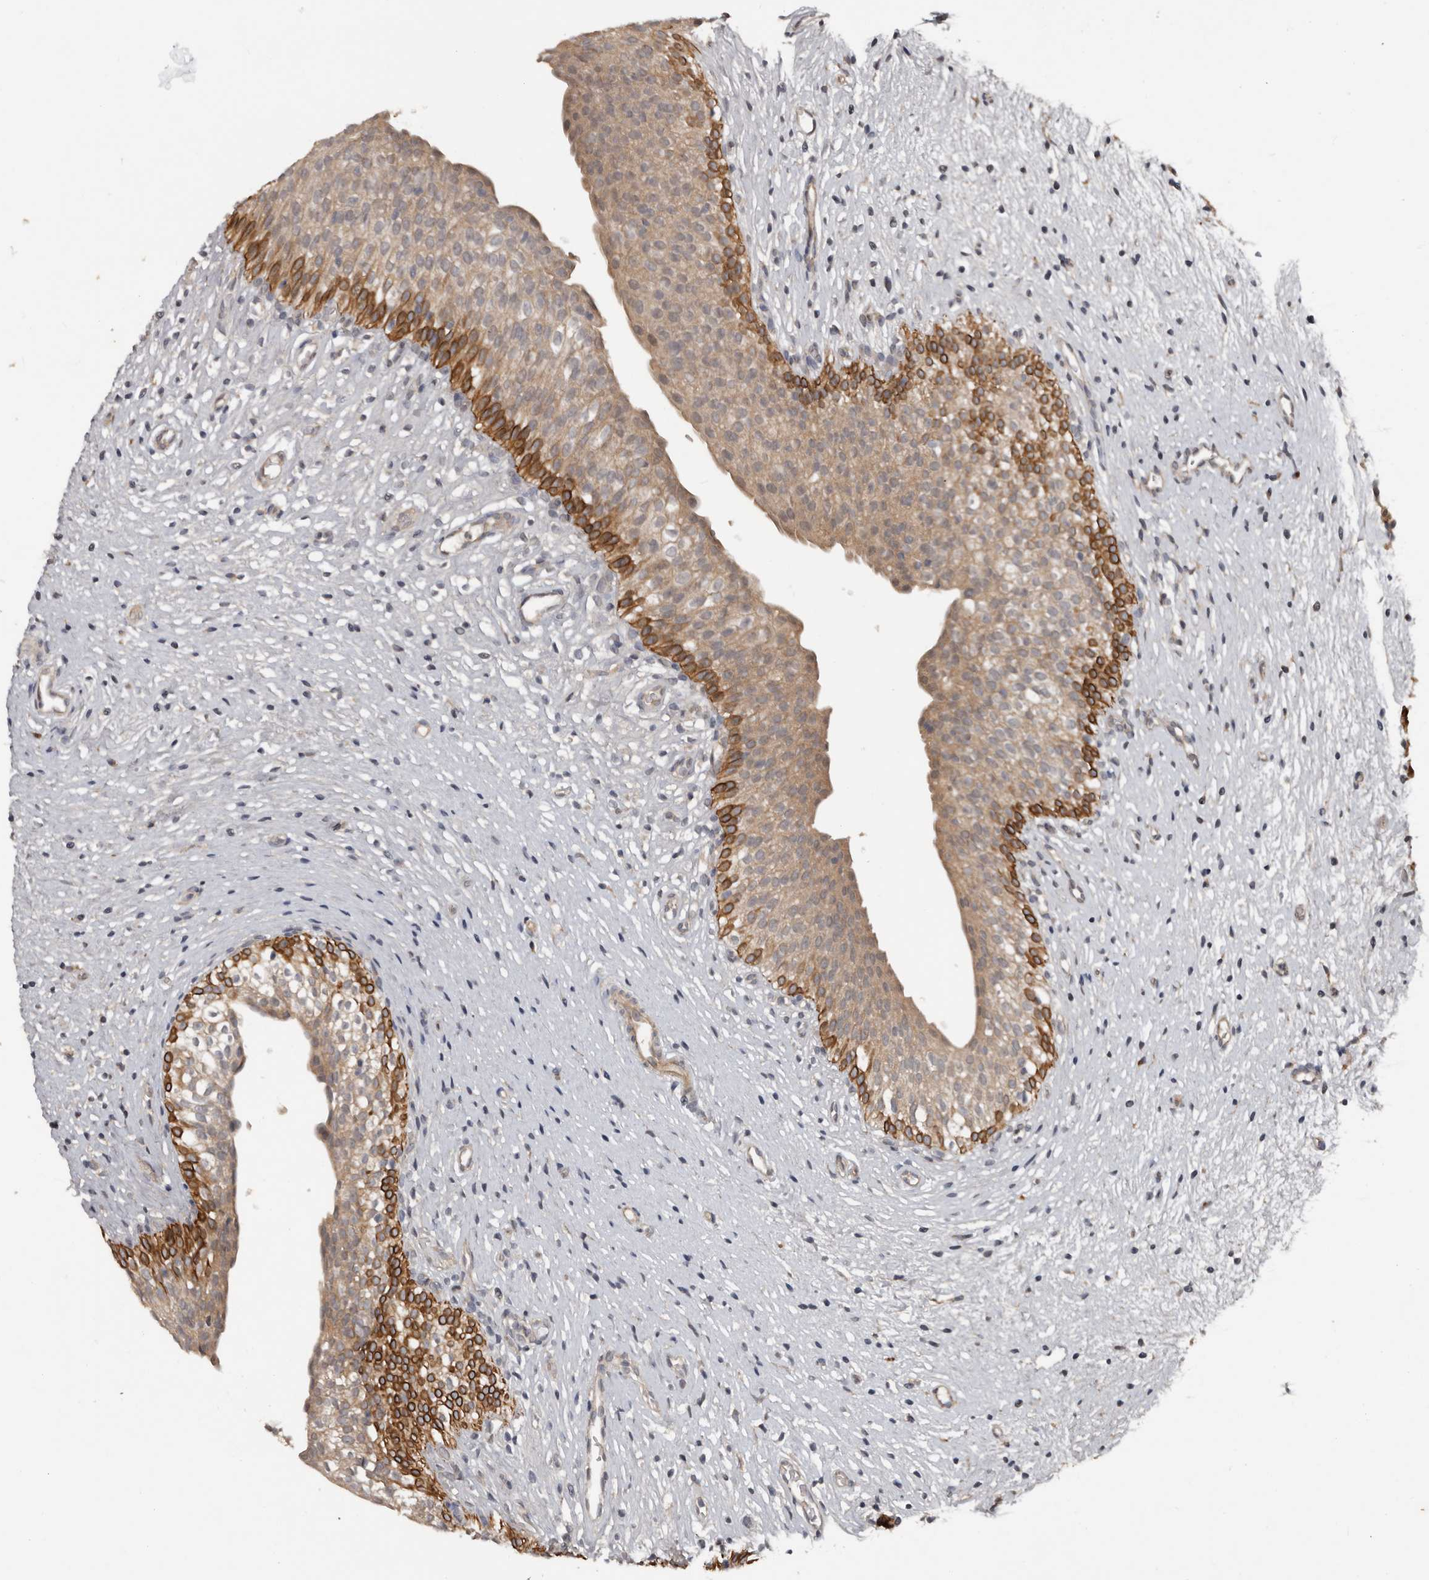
{"staining": {"intensity": "moderate", "quantity": ">75%", "location": "cytoplasmic/membranous"}, "tissue": "urinary bladder", "cell_type": "Urothelial cells", "image_type": "normal", "snomed": [{"axis": "morphology", "description": "Normal tissue, NOS"}, {"axis": "topography", "description": "Urinary bladder"}], "caption": "The immunohistochemical stain labels moderate cytoplasmic/membranous staining in urothelial cells of normal urinary bladder.", "gene": "DNAJB4", "patient": {"sex": "male", "age": 1}}